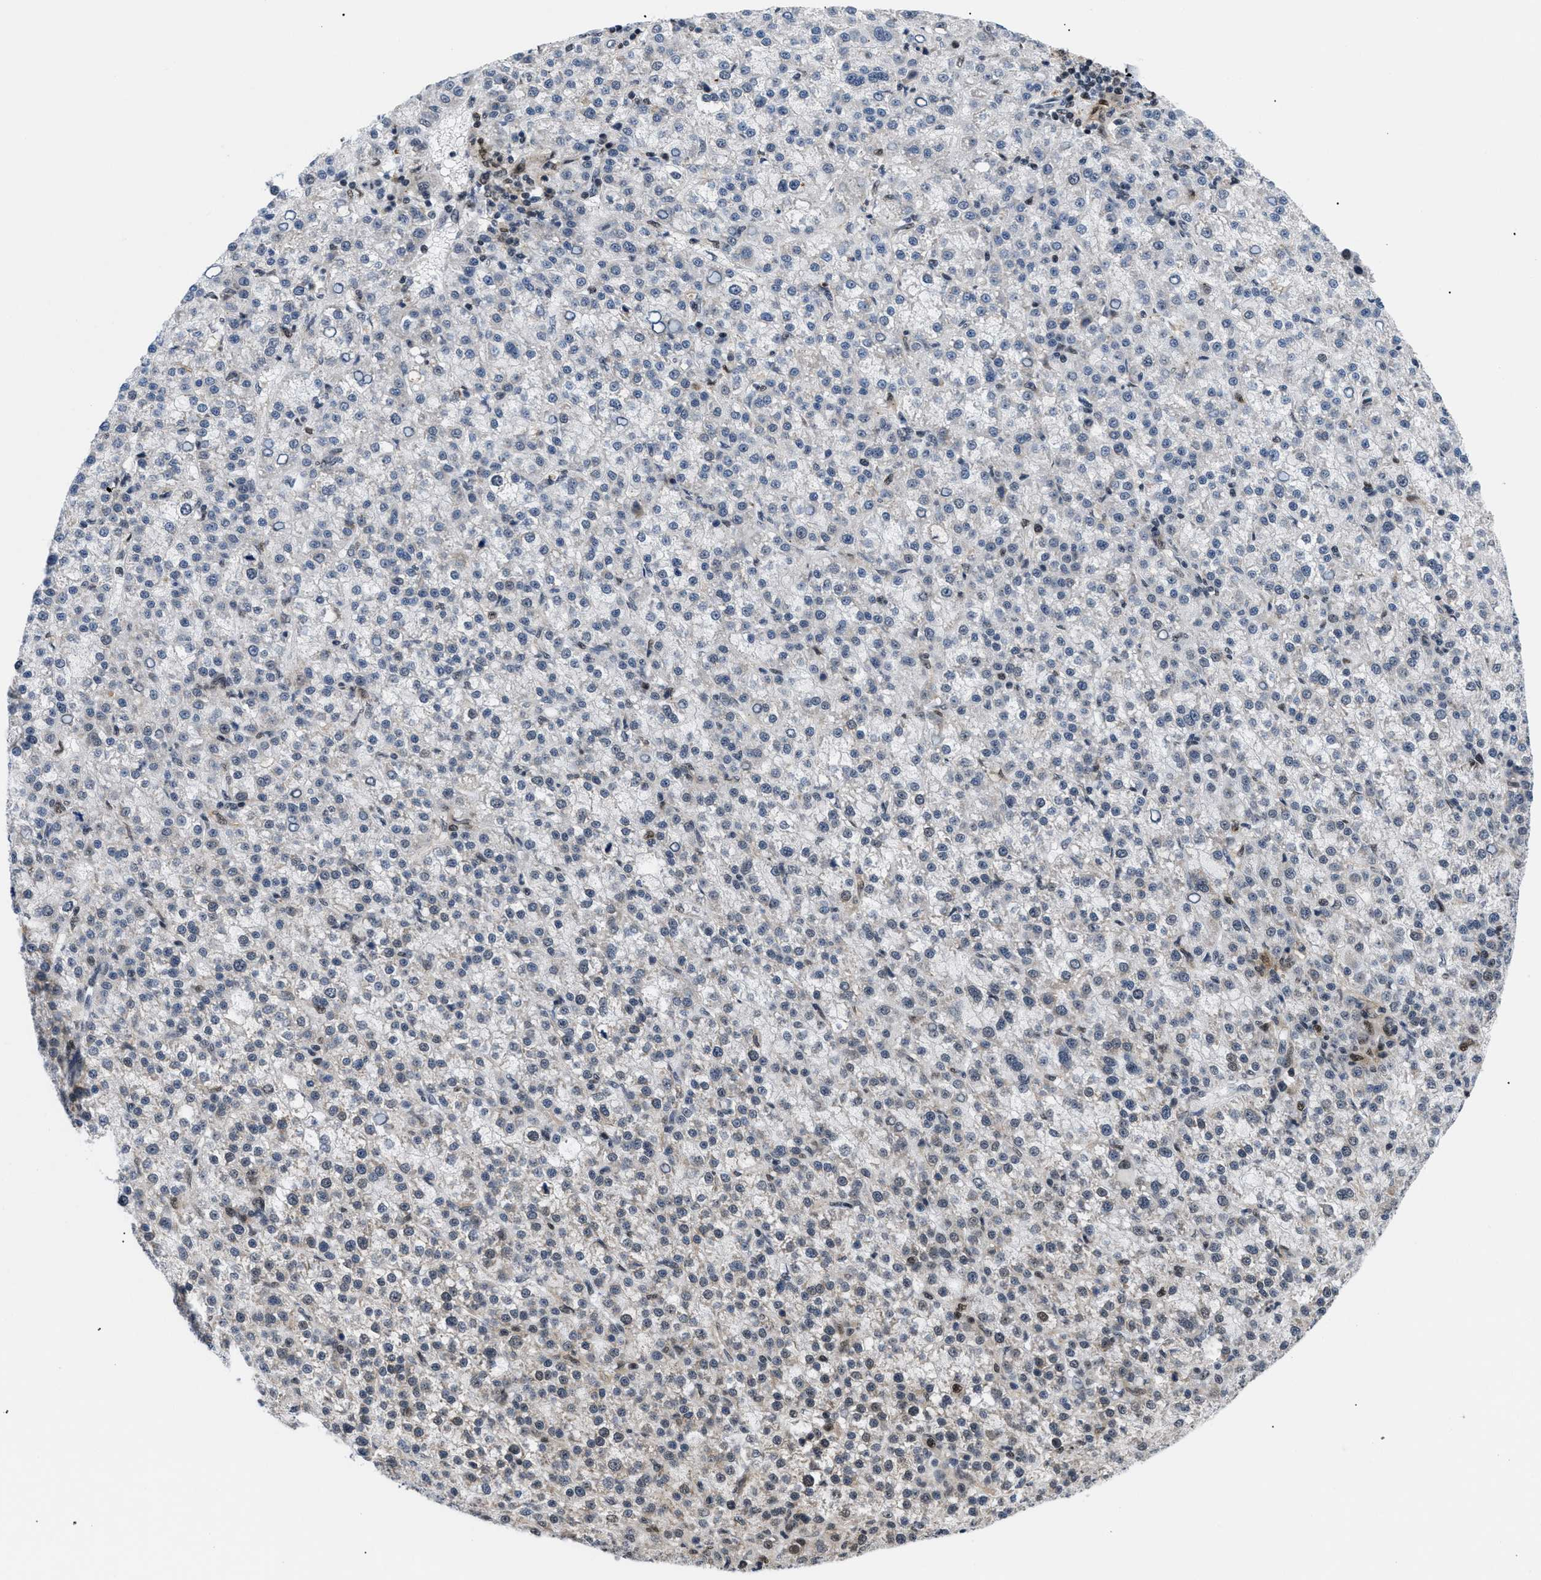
{"staining": {"intensity": "weak", "quantity": "<25%", "location": "nuclear"}, "tissue": "liver cancer", "cell_type": "Tumor cells", "image_type": "cancer", "snomed": [{"axis": "morphology", "description": "Carcinoma, Hepatocellular, NOS"}, {"axis": "topography", "description": "Liver"}], "caption": "Immunohistochemistry of hepatocellular carcinoma (liver) reveals no expression in tumor cells.", "gene": "PITHD1", "patient": {"sex": "female", "age": 58}}